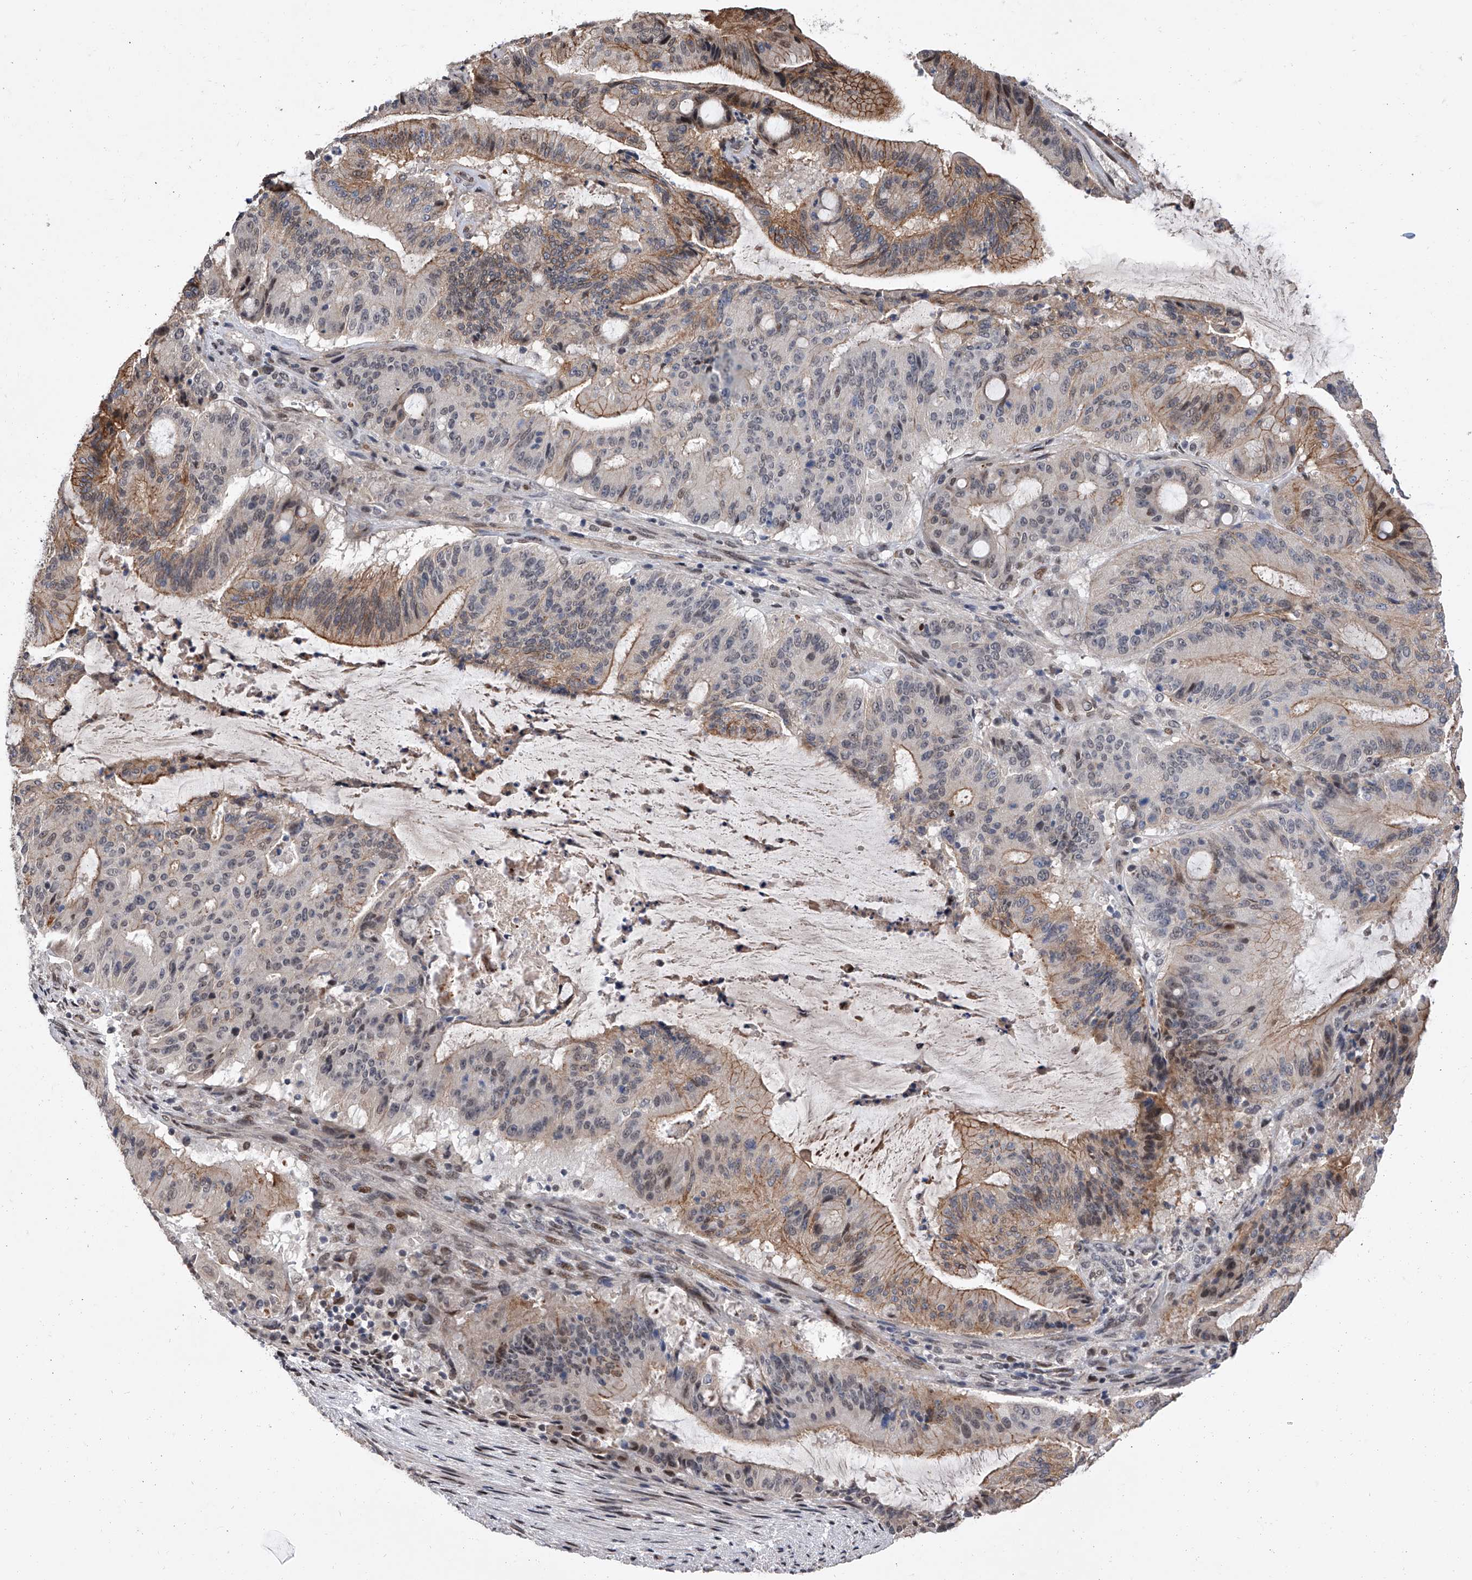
{"staining": {"intensity": "moderate", "quantity": "25%-75%", "location": "cytoplasmic/membranous"}, "tissue": "liver cancer", "cell_type": "Tumor cells", "image_type": "cancer", "snomed": [{"axis": "morphology", "description": "Normal tissue, NOS"}, {"axis": "morphology", "description": "Cholangiocarcinoma"}, {"axis": "topography", "description": "Liver"}, {"axis": "topography", "description": "Peripheral nerve tissue"}], "caption": "IHC image of human liver cholangiocarcinoma stained for a protein (brown), which shows medium levels of moderate cytoplasmic/membranous staining in about 25%-75% of tumor cells.", "gene": "ZNF426", "patient": {"sex": "female", "age": 73}}